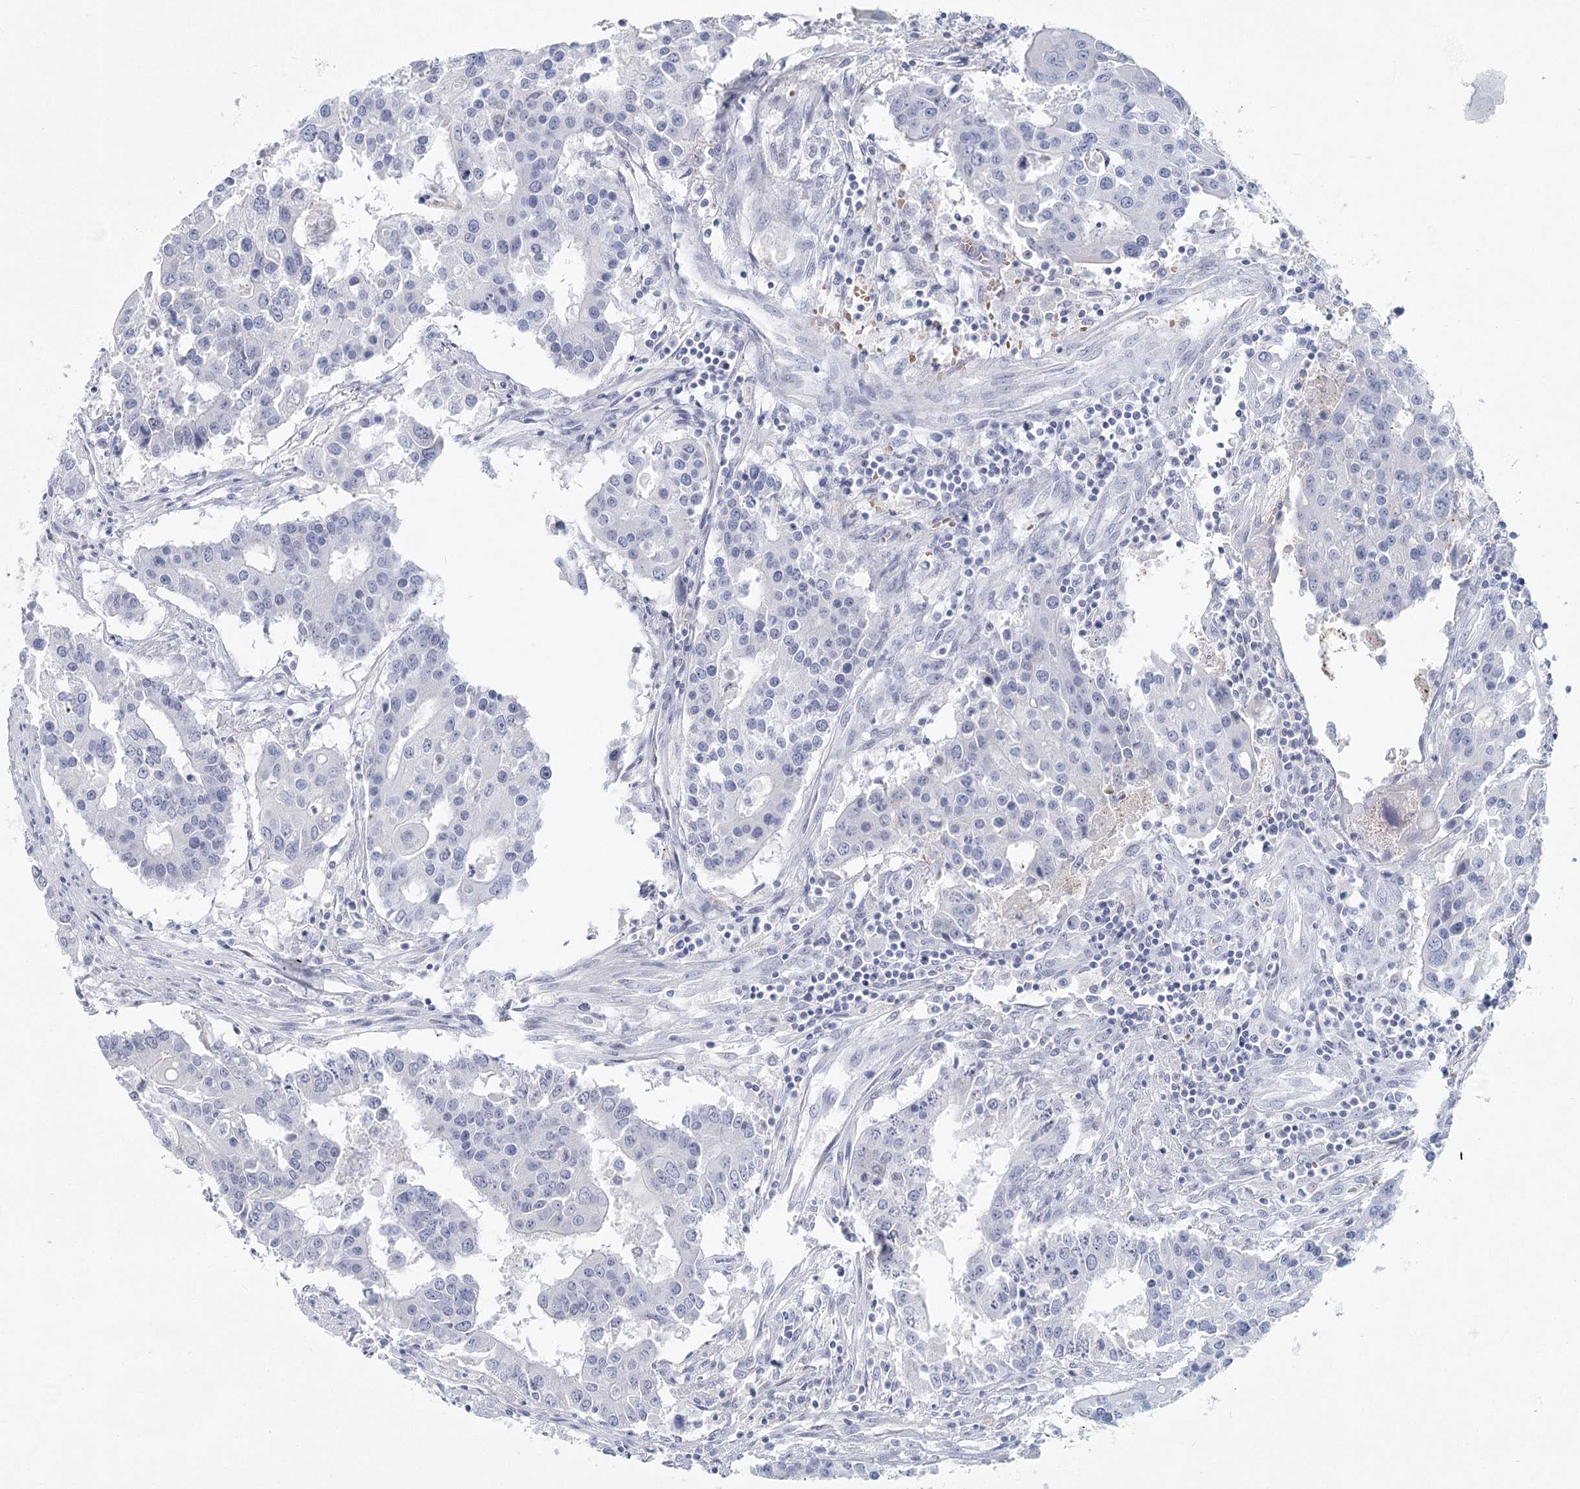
{"staining": {"intensity": "negative", "quantity": "none", "location": "none"}, "tissue": "colorectal cancer", "cell_type": "Tumor cells", "image_type": "cancer", "snomed": [{"axis": "morphology", "description": "Adenocarcinoma, NOS"}, {"axis": "topography", "description": "Colon"}], "caption": "Protein analysis of adenocarcinoma (colorectal) displays no significant positivity in tumor cells.", "gene": "IFIT5", "patient": {"sex": "male", "age": 77}}